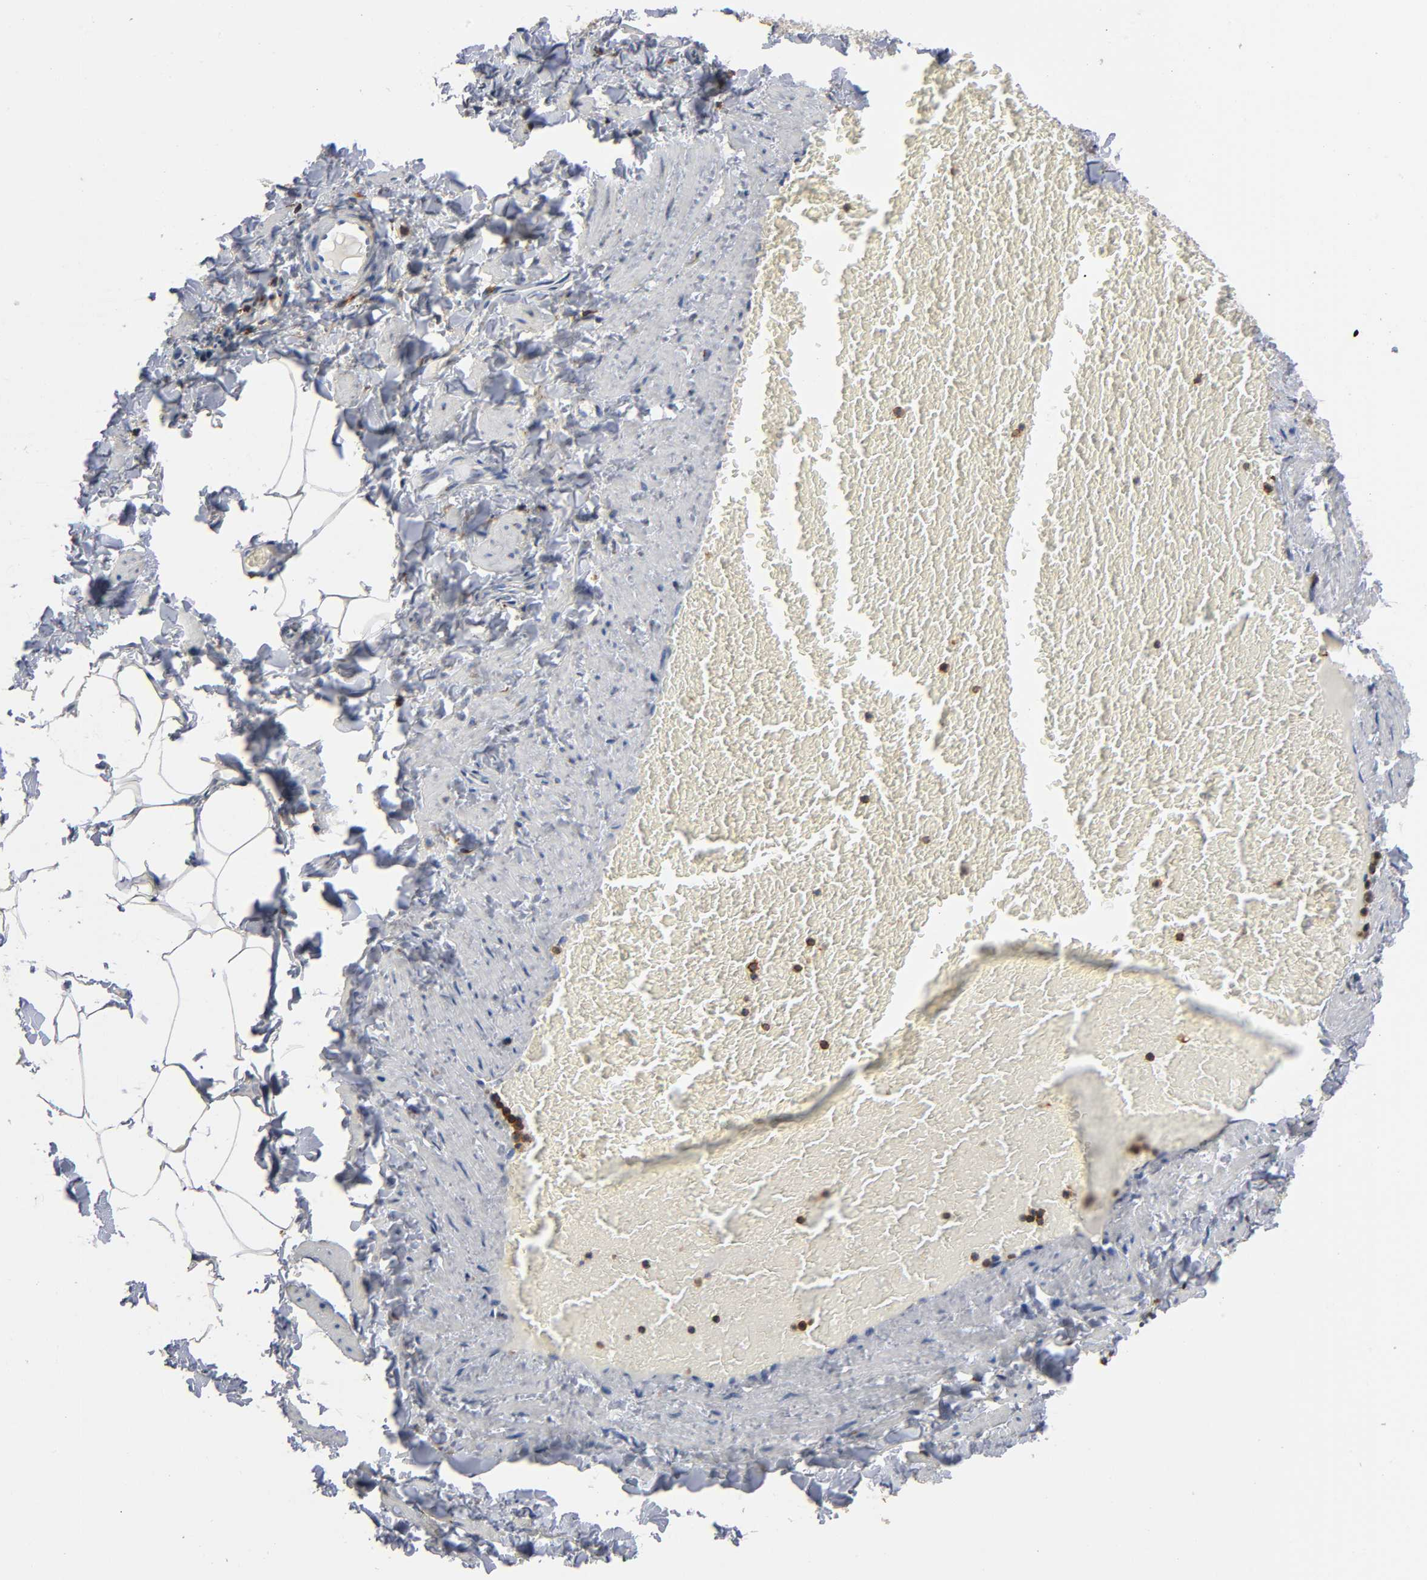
{"staining": {"intensity": "negative", "quantity": "none", "location": "none"}, "tissue": "adipose tissue", "cell_type": "Adipocytes", "image_type": "normal", "snomed": [{"axis": "morphology", "description": "Normal tissue, NOS"}, {"axis": "topography", "description": "Vascular tissue"}], "caption": "DAB (3,3'-diaminobenzidine) immunohistochemical staining of benign adipose tissue displays no significant expression in adipocytes. Nuclei are stained in blue.", "gene": "CAPN10", "patient": {"sex": "male", "age": 41}}